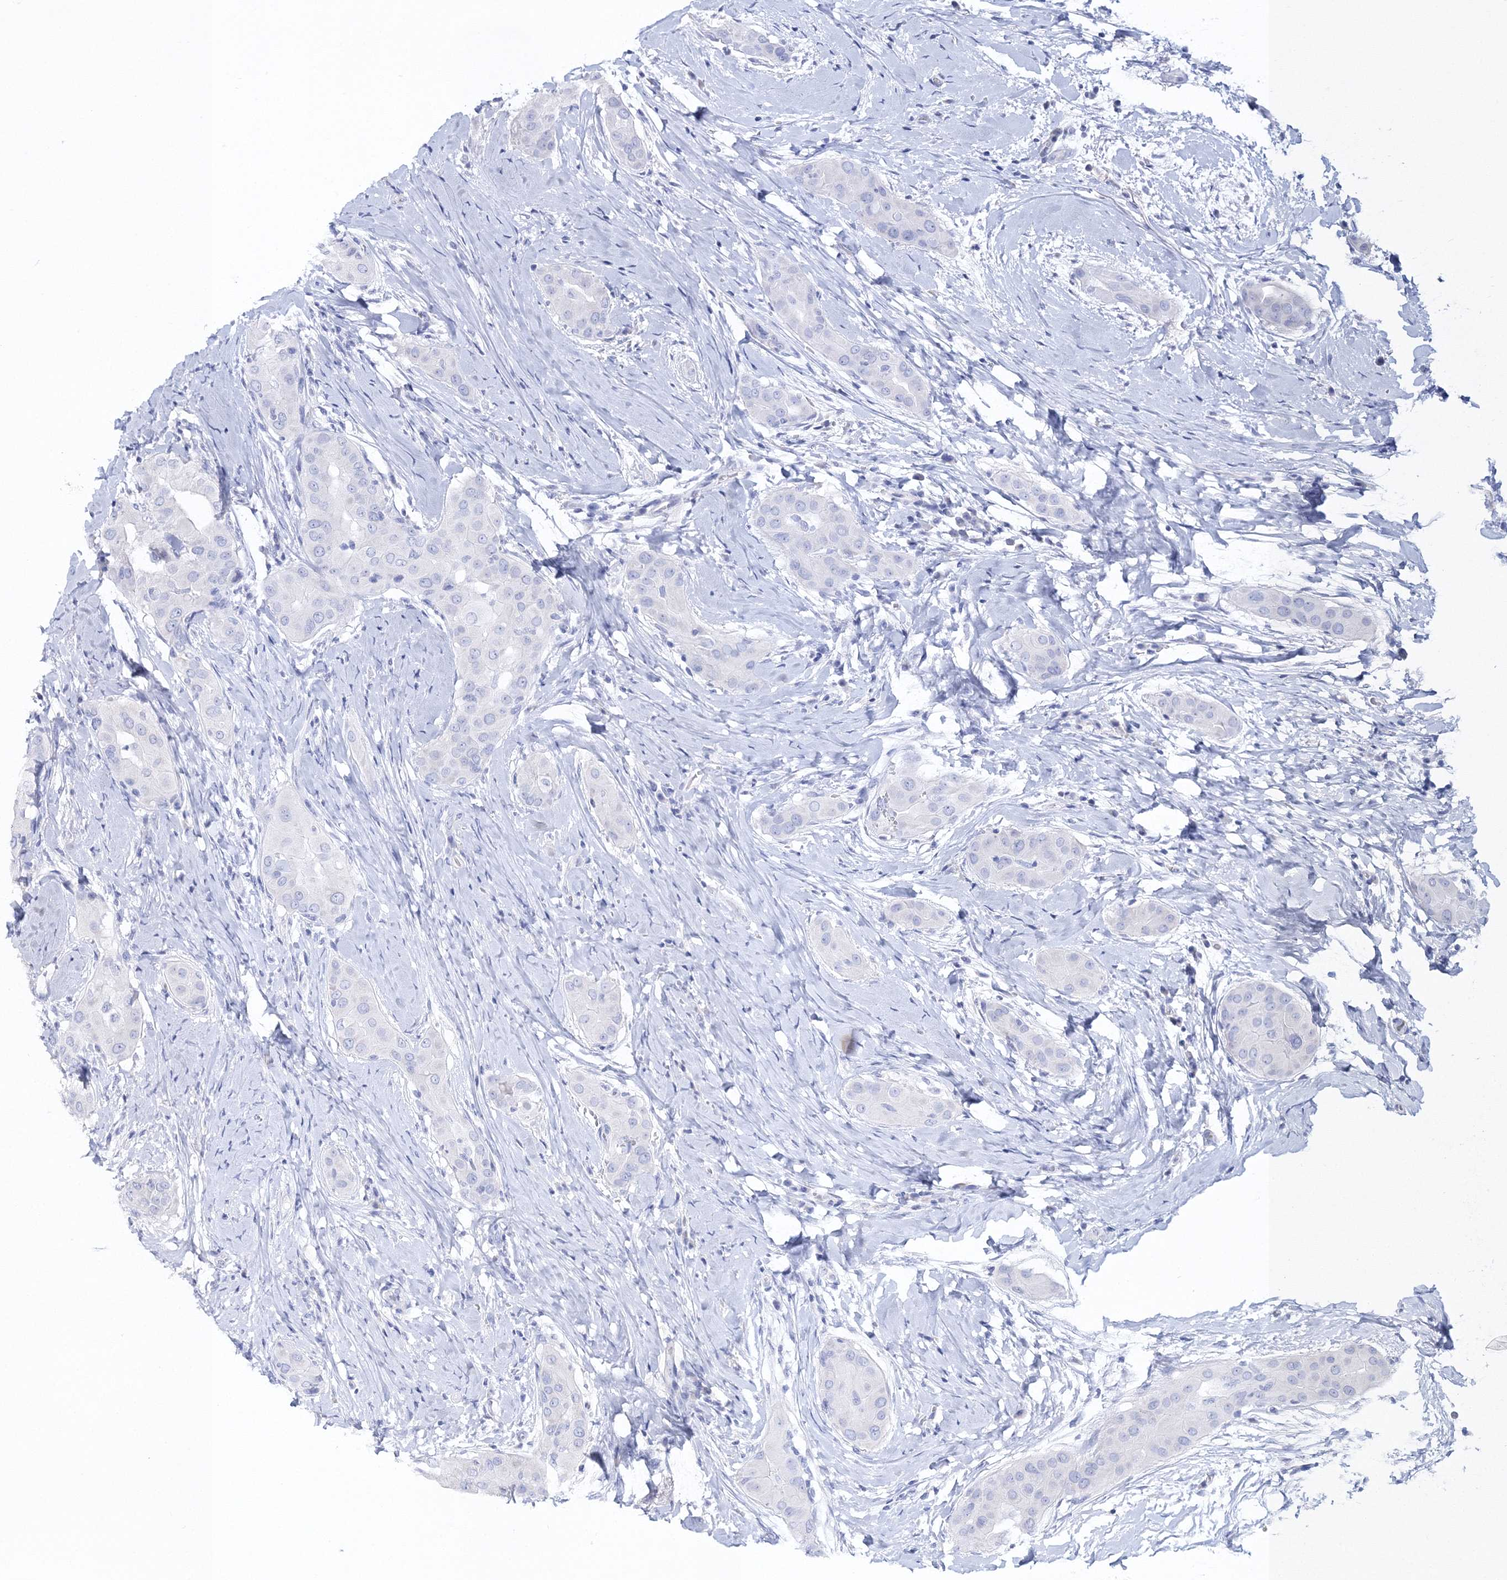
{"staining": {"intensity": "negative", "quantity": "none", "location": "none"}, "tissue": "thyroid cancer", "cell_type": "Tumor cells", "image_type": "cancer", "snomed": [{"axis": "morphology", "description": "Papillary adenocarcinoma, NOS"}, {"axis": "topography", "description": "Thyroid gland"}], "caption": "A histopathology image of human thyroid papillary adenocarcinoma is negative for staining in tumor cells. Nuclei are stained in blue.", "gene": "MYOZ2", "patient": {"sex": "male", "age": 33}}